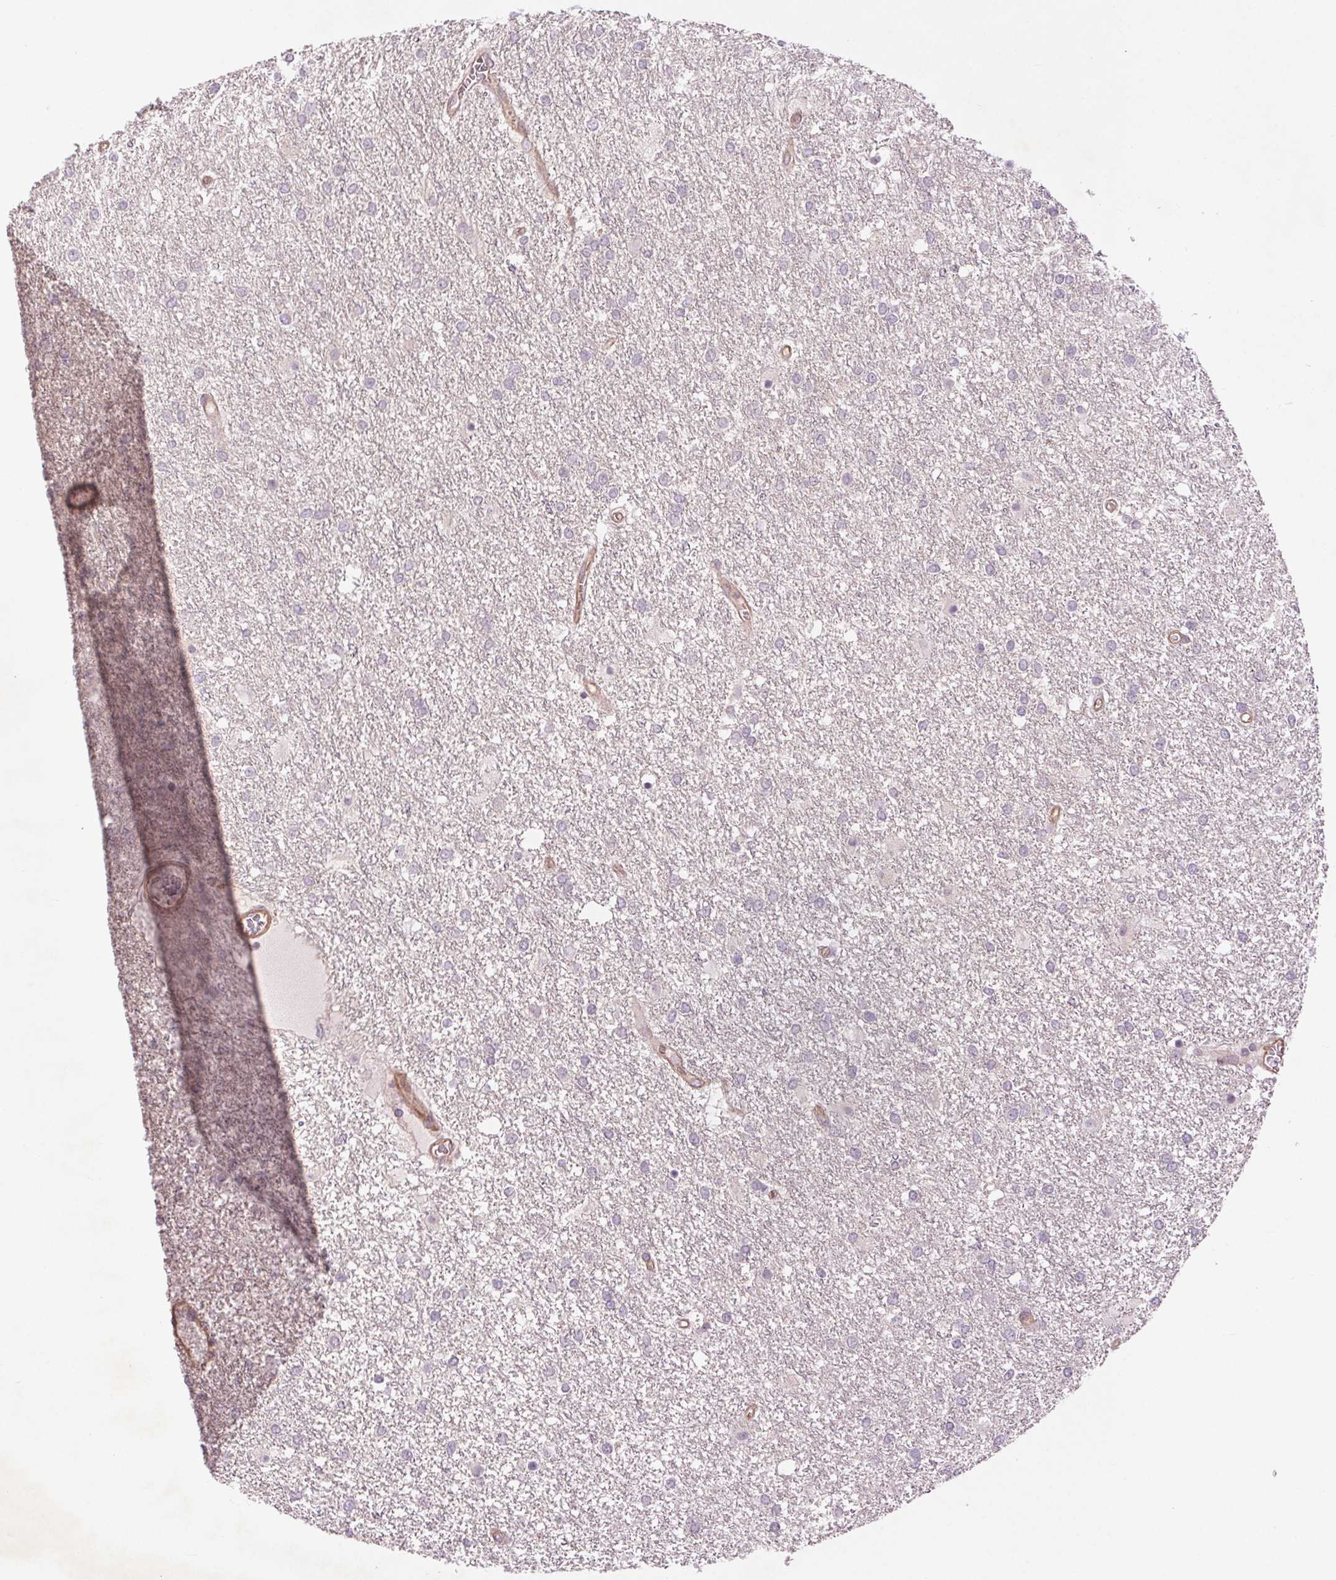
{"staining": {"intensity": "negative", "quantity": "none", "location": "none"}, "tissue": "glioma", "cell_type": "Tumor cells", "image_type": "cancer", "snomed": [{"axis": "morphology", "description": "Glioma, malignant, High grade"}, {"axis": "topography", "description": "Brain"}], "caption": "This is an immunohistochemistry (IHC) histopathology image of glioma. There is no positivity in tumor cells.", "gene": "CCSER1", "patient": {"sex": "female", "age": 61}}